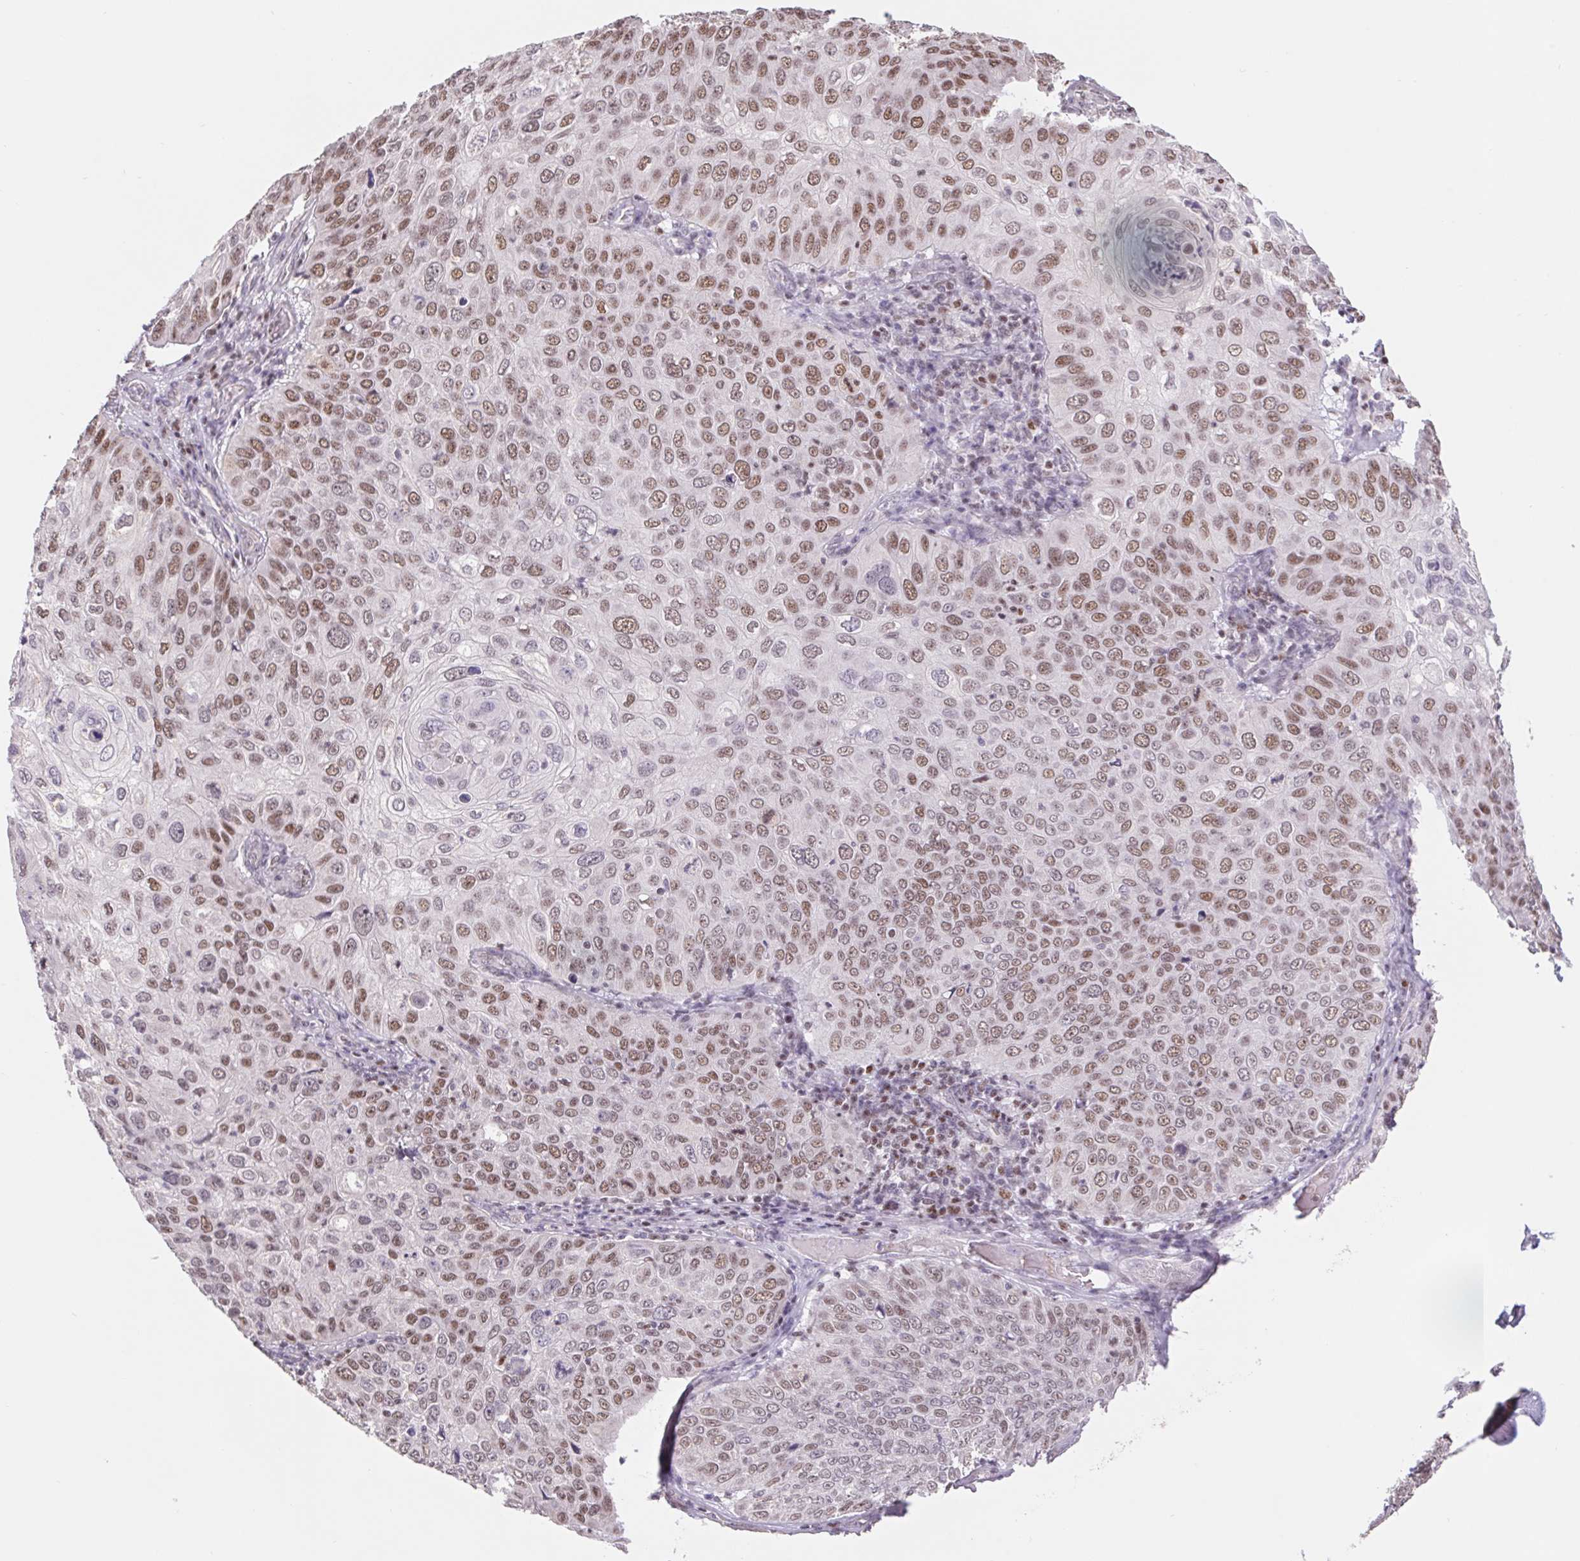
{"staining": {"intensity": "moderate", "quantity": ">75%", "location": "nuclear"}, "tissue": "skin cancer", "cell_type": "Tumor cells", "image_type": "cancer", "snomed": [{"axis": "morphology", "description": "Squamous cell carcinoma, NOS"}, {"axis": "topography", "description": "Skin"}], "caption": "Moderate nuclear protein expression is appreciated in about >75% of tumor cells in skin cancer (squamous cell carcinoma).", "gene": "TRERF1", "patient": {"sex": "male", "age": 87}}